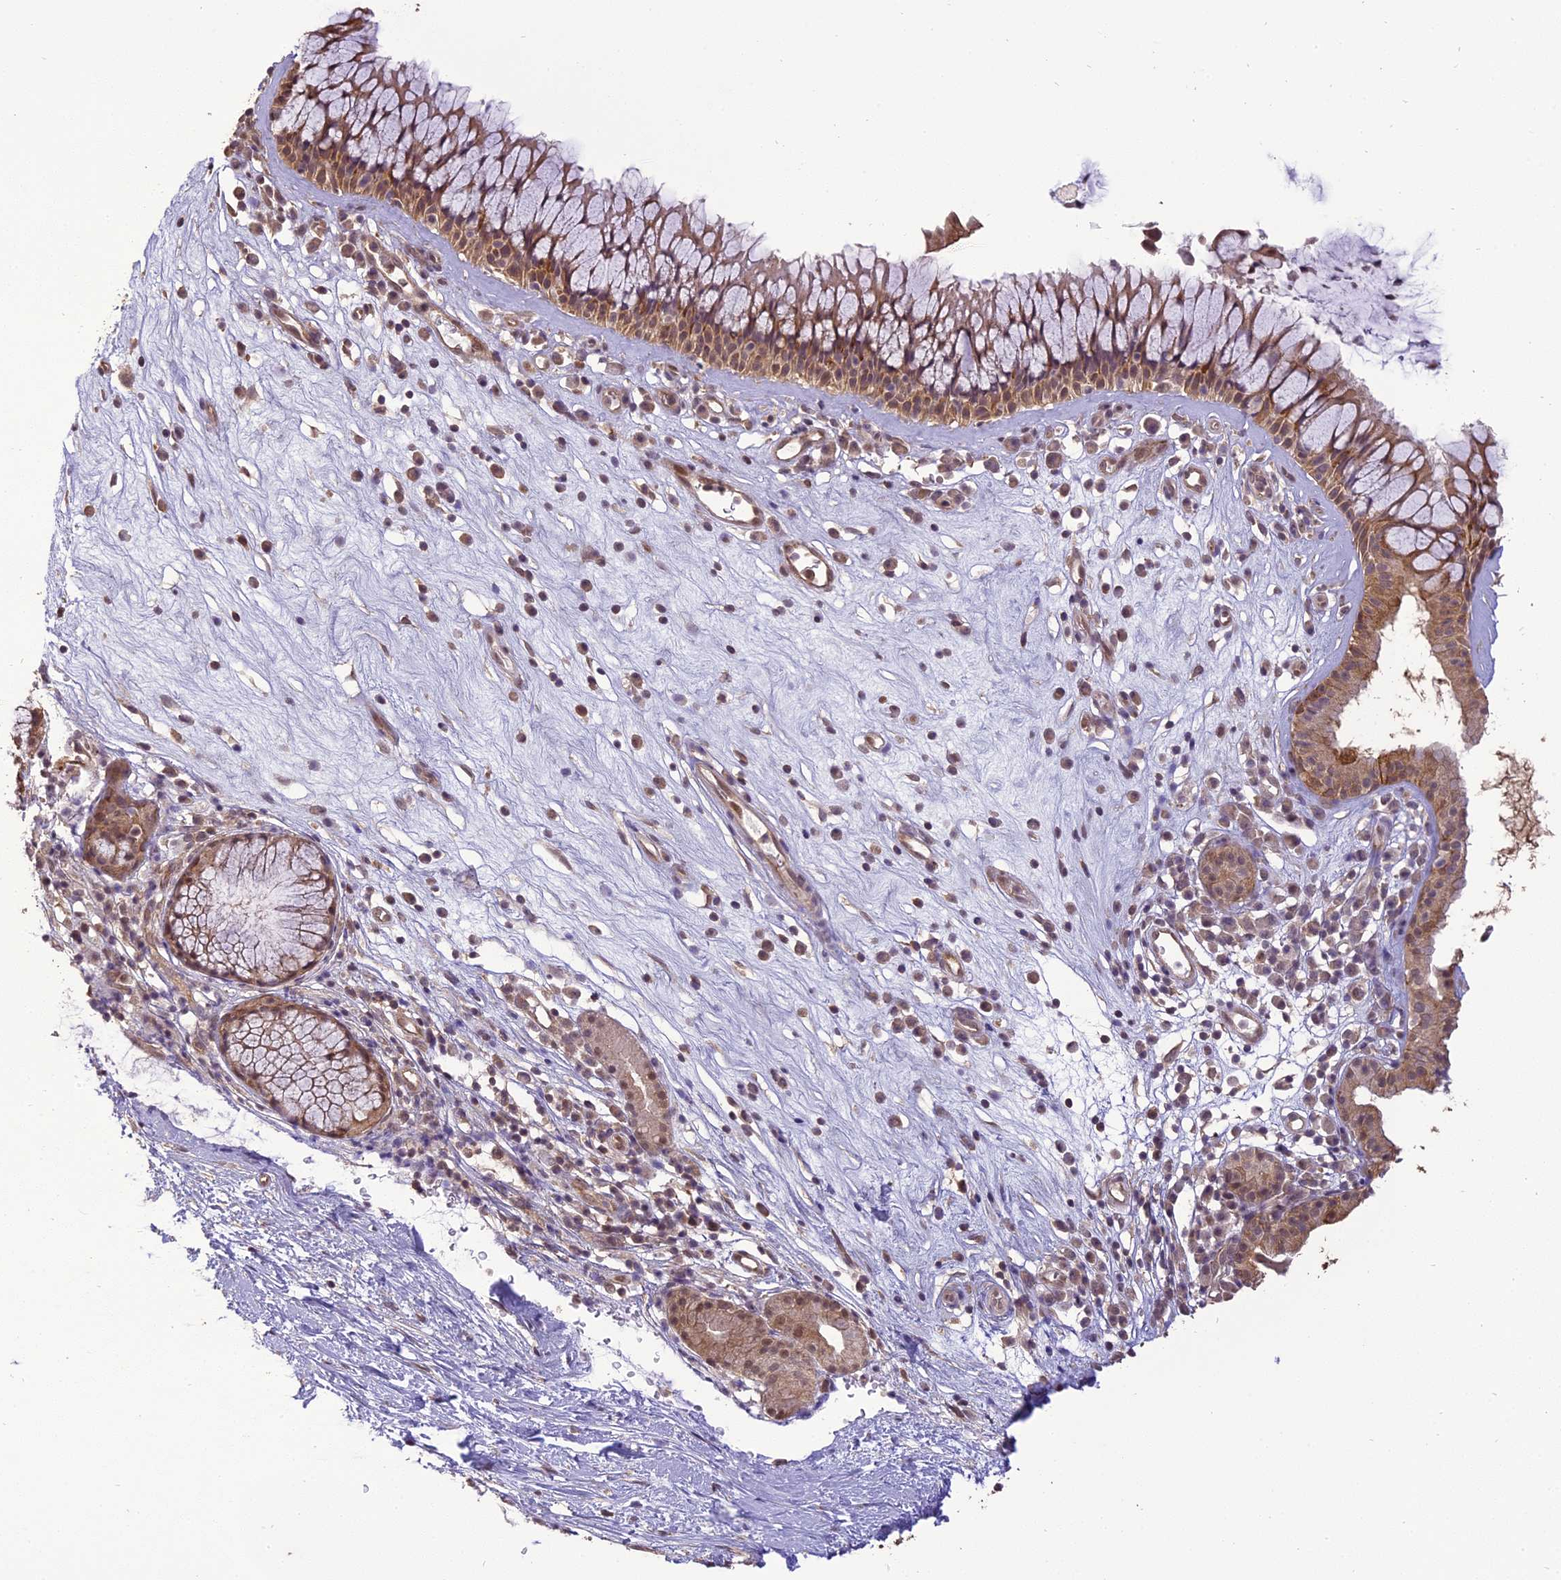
{"staining": {"intensity": "moderate", "quantity": ">75%", "location": "cytoplasmic/membranous"}, "tissue": "nasopharynx", "cell_type": "Respiratory epithelial cells", "image_type": "normal", "snomed": [{"axis": "morphology", "description": "Normal tissue, NOS"}, {"axis": "morphology", "description": "Inflammation, NOS"}, {"axis": "morphology", "description": "Malignant melanoma, Metastatic site"}, {"axis": "topography", "description": "Nasopharynx"}], "caption": "Immunohistochemistry photomicrograph of benign nasopharynx: human nasopharynx stained using immunohistochemistry reveals medium levels of moderate protein expression localized specifically in the cytoplasmic/membranous of respiratory epithelial cells, appearing as a cytoplasmic/membranous brown color.", "gene": "TIGD7", "patient": {"sex": "male", "age": 70}}